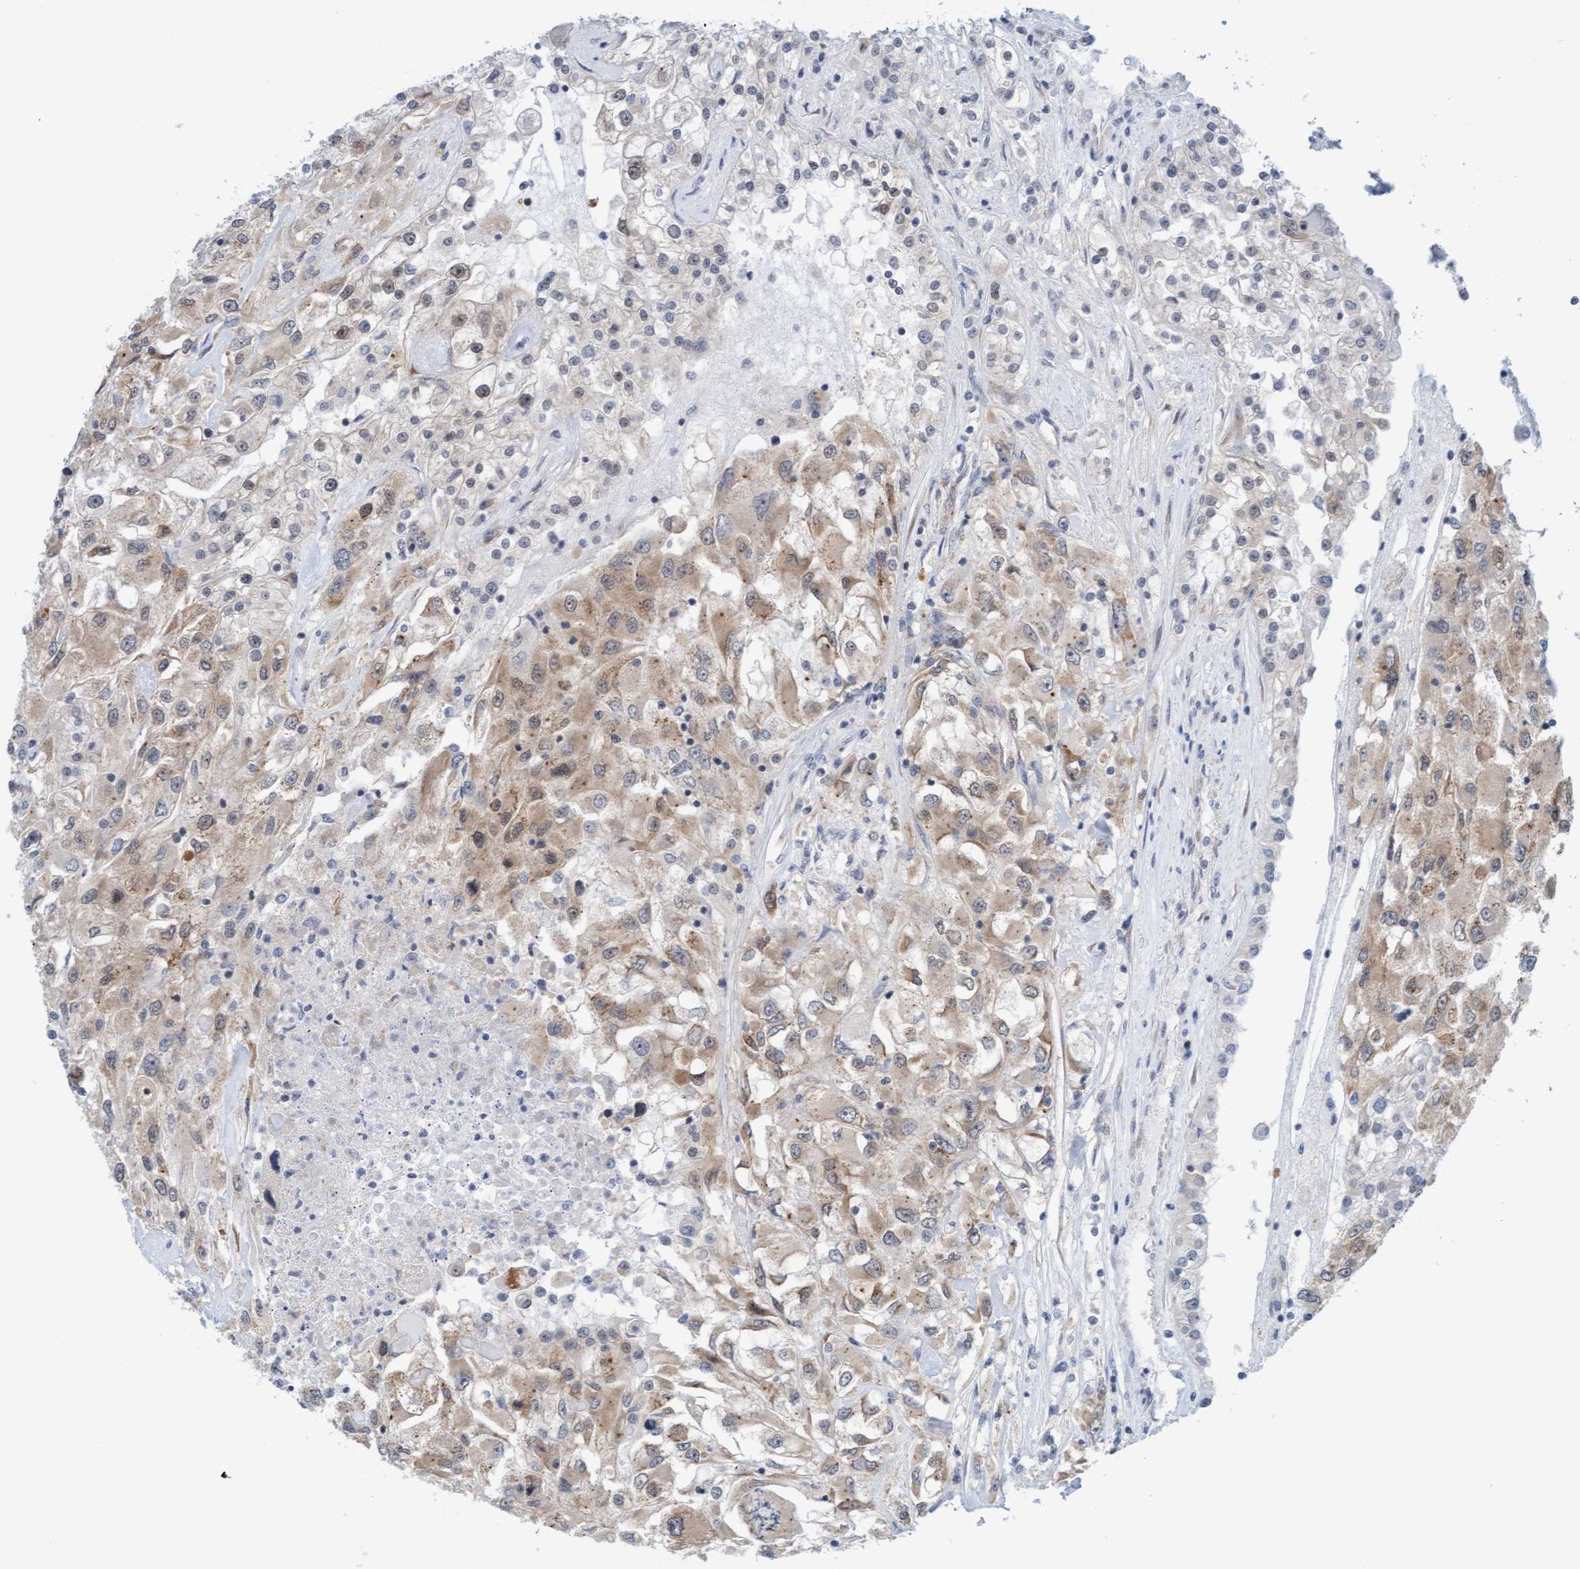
{"staining": {"intensity": "weak", "quantity": ">75%", "location": "cytoplasmic/membranous"}, "tissue": "renal cancer", "cell_type": "Tumor cells", "image_type": "cancer", "snomed": [{"axis": "morphology", "description": "Adenocarcinoma, NOS"}, {"axis": "topography", "description": "Kidney"}], "caption": "Protein analysis of adenocarcinoma (renal) tissue exhibits weak cytoplasmic/membranous expression in approximately >75% of tumor cells.", "gene": "AMZ2", "patient": {"sex": "female", "age": 52}}